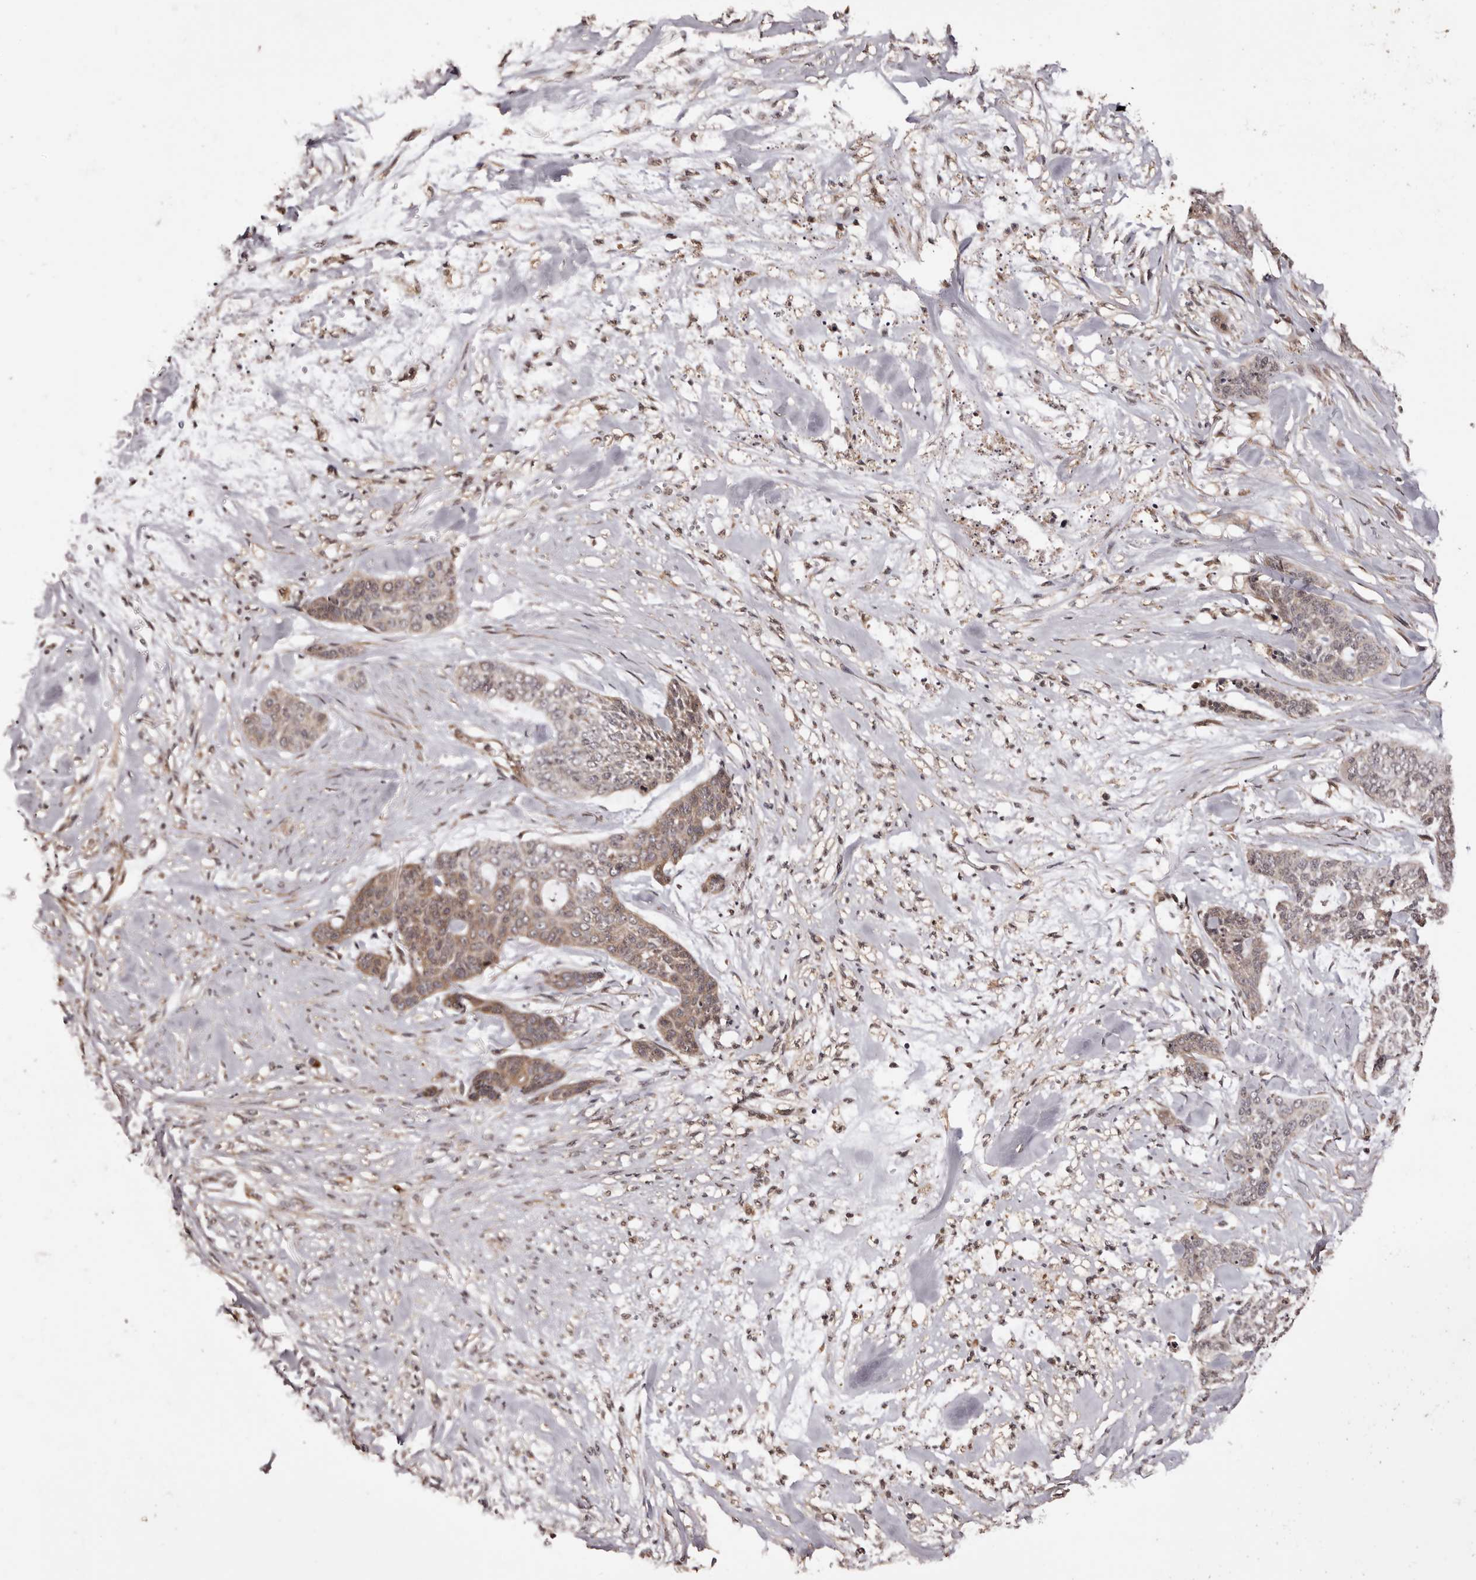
{"staining": {"intensity": "weak", "quantity": "25%-75%", "location": "cytoplasmic/membranous"}, "tissue": "skin cancer", "cell_type": "Tumor cells", "image_type": "cancer", "snomed": [{"axis": "morphology", "description": "Basal cell carcinoma"}, {"axis": "topography", "description": "Skin"}], "caption": "An image showing weak cytoplasmic/membranous staining in about 25%-75% of tumor cells in skin cancer, as visualized by brown immunohistochemical staining.", "gene": "ZCCHC7", "patient": {"sex": "female", "age": 64}}